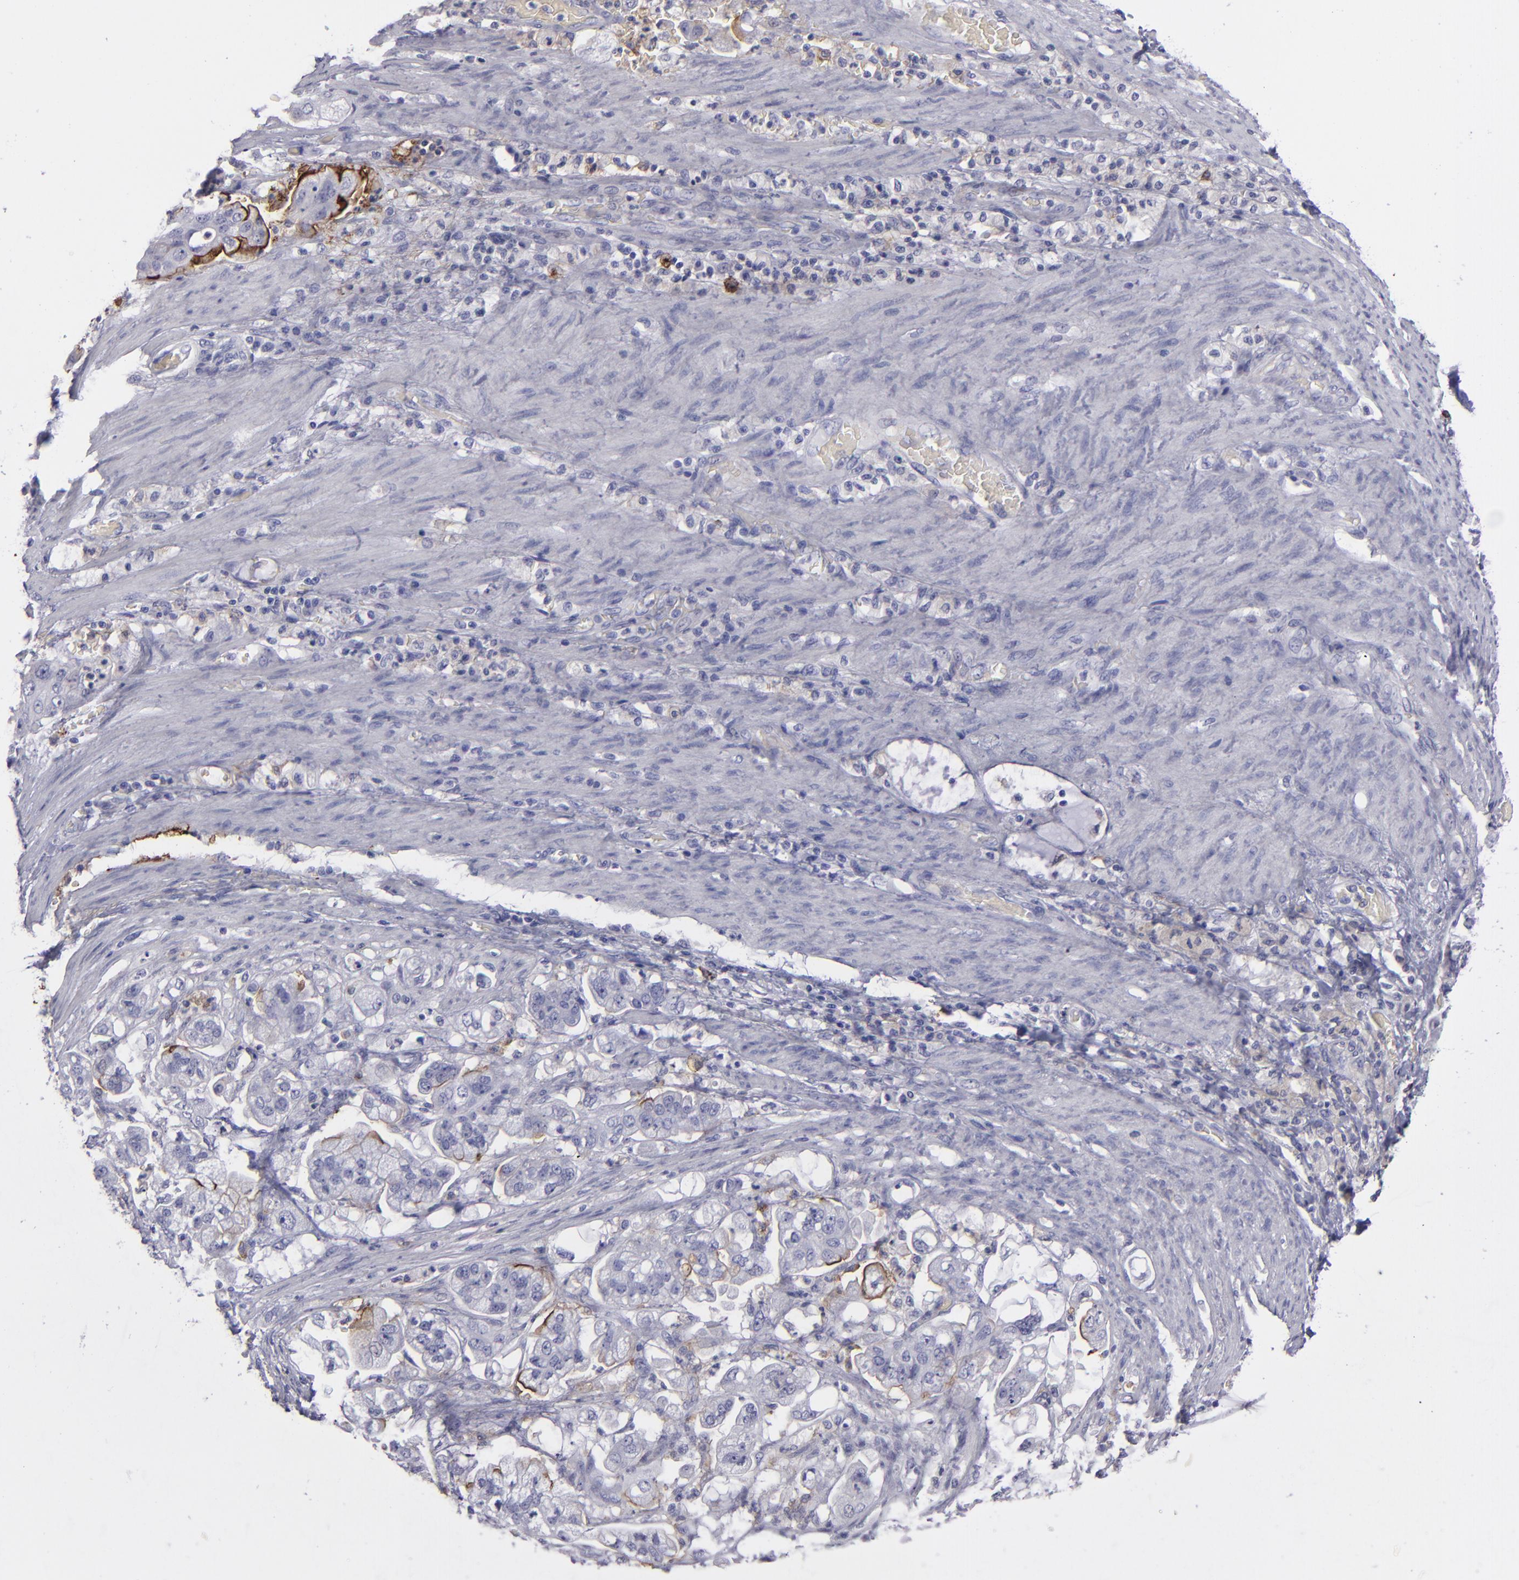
{"staining": {"intensity": "moderate", "quantity": "25%-75%", "location": "cytoplasmic/membranous"}, "tissue": "stomach cancer", "cell_type": "Tumor cells", "image_type": "cancer", "snomed": [{"axis": "morphology", "description": "Adenocarcinoma, NOS"}, {"axis": "topography", "description": "Stomach"}], "caption": "High-magnification brightfield microscopy of stomach cancer (adenocarcinoma) stained with DAB (brown) and counterstained with hematoxylin (blue). tumor cells exhibit moderate cytoplasmic/membranous staining is identified in approximately25%-75% of cells.", "gene": "ANPEP", "patient": {"sex": "male", "age": 62}}